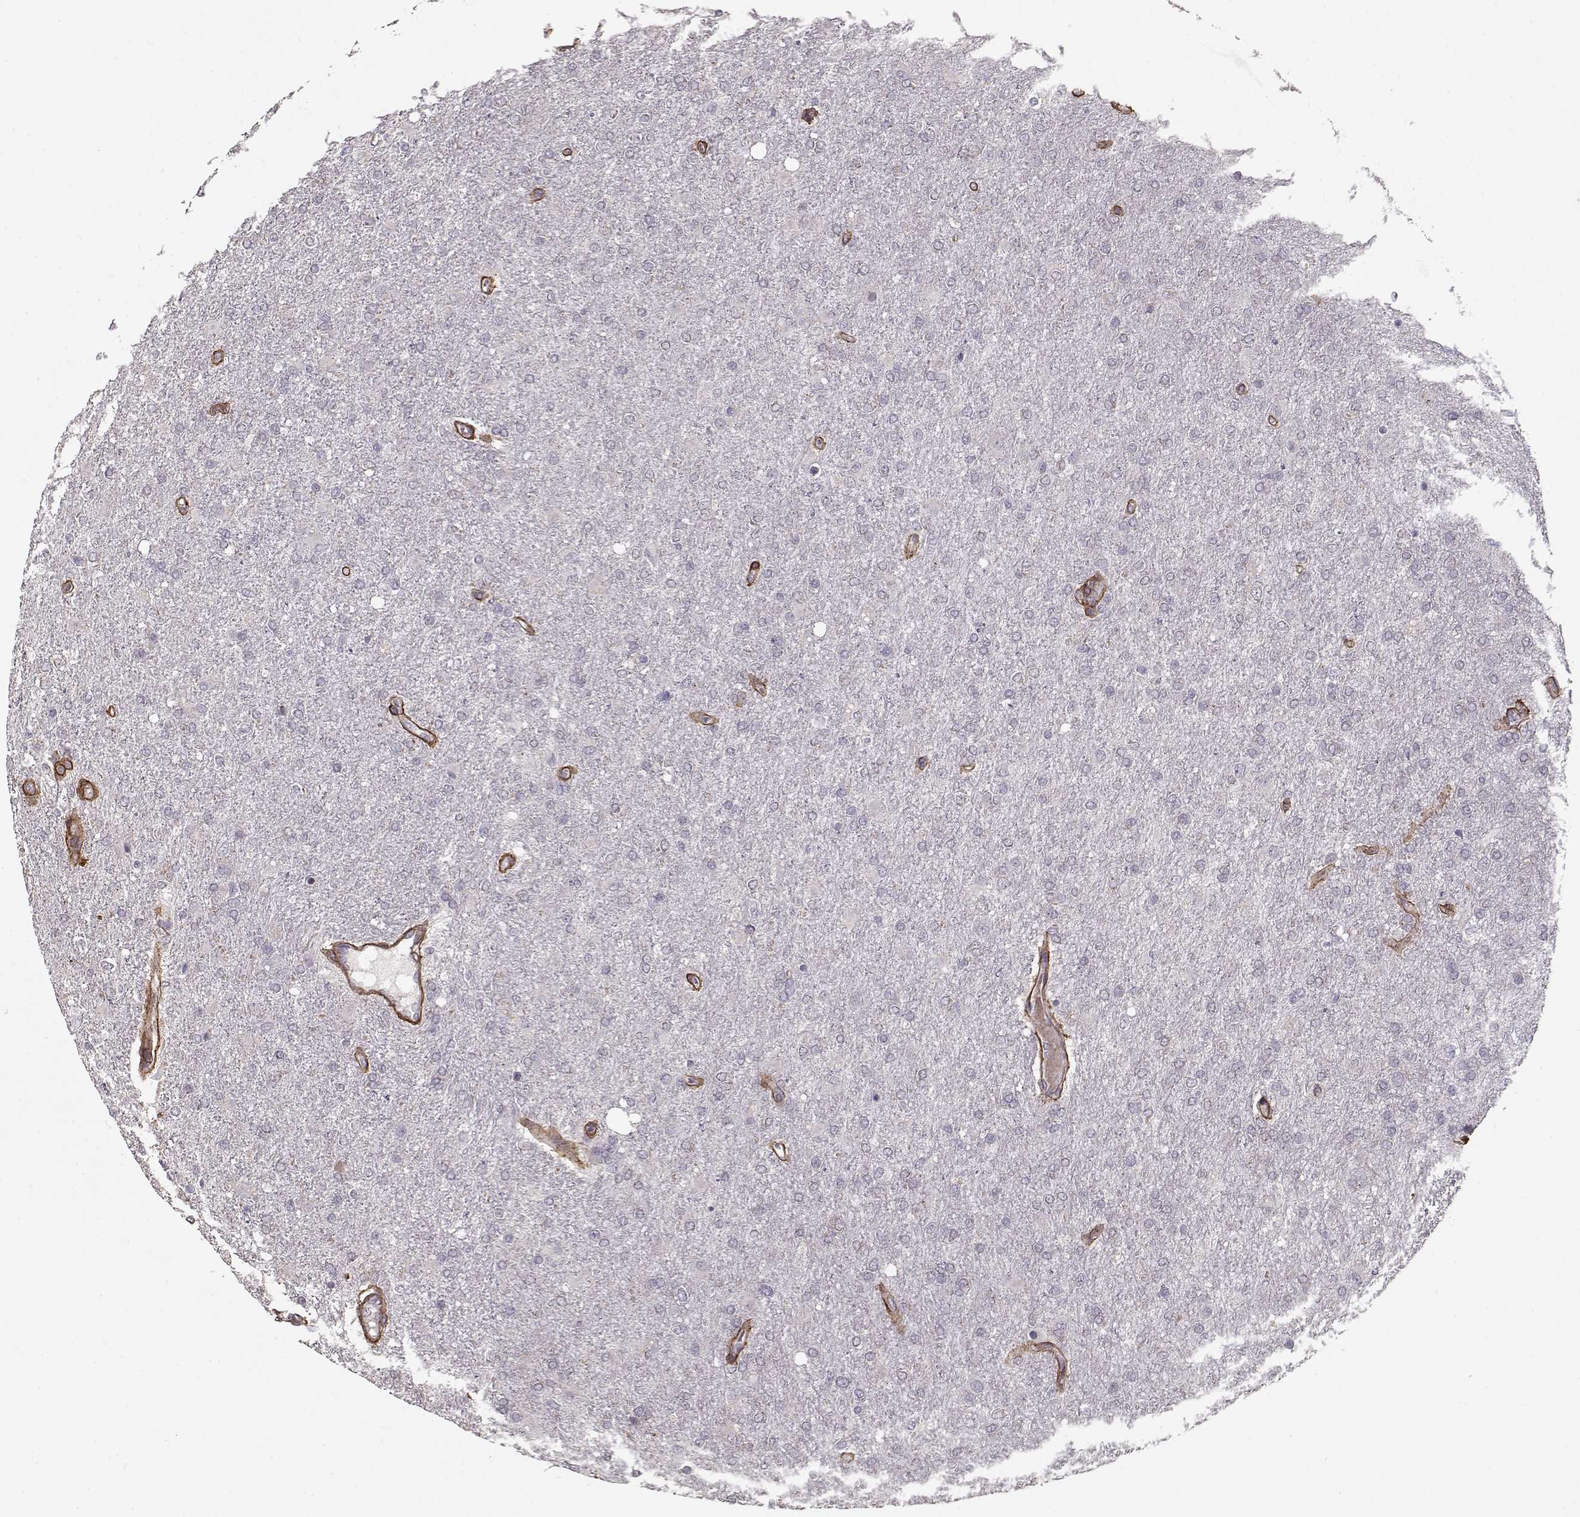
{"staining": {"intensity": "negative", "quantity": "none", "location": "none"}, "tissue": "glioma", "cell_type": "Tumor cells", "image_type": "cancer", "snomed": [{"axis": "morphology", "description": "Glioma, malignant, High grade"}, {"axis": "topography", "description": "Cerebral cortex"}], "caption": "DAB immunohistochemical staining of human glioma exhibits no significant positivity in tumor cells.", "gene": "LAMA2", "patient": {"sex": "male", "age": 70}}